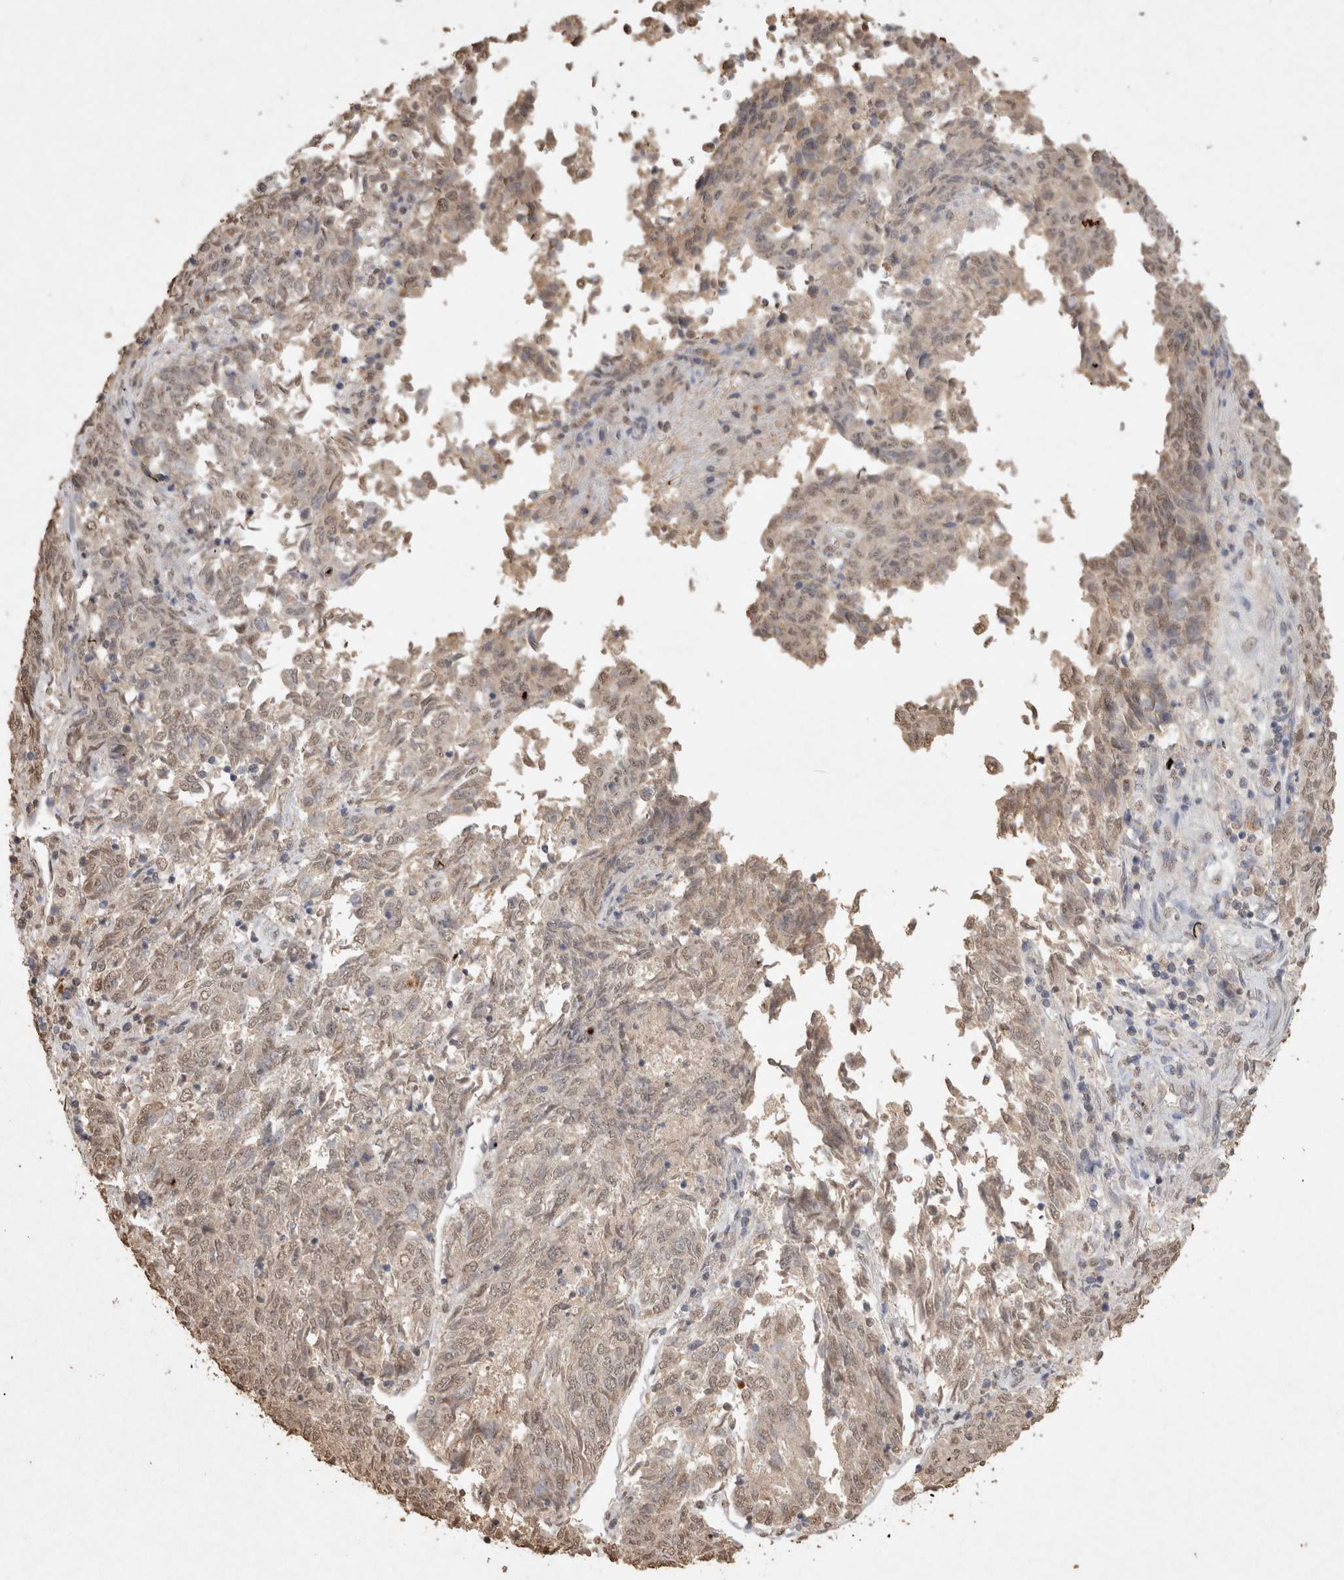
{"staining": {"intensity": "weak", "quantity": "25%-75%", "location": "nuclear"}, "tissue": "endometrial cancer", "cell_type": "Tumor cells", "image_type": "cancer", "snomed": [{"axis": "morphology", "description": "Adenocarcinoma, NOS"}, {"axis": "topography", "description": "Endometrium"}], "caption": "IHC of human adenocarcinoma (endometrial) reveals low levels of weak nuclear staining in approximately 25%-75% of tumor cells.", "gene": "MLX", "patient": {"sex": "female", "age": 80}}